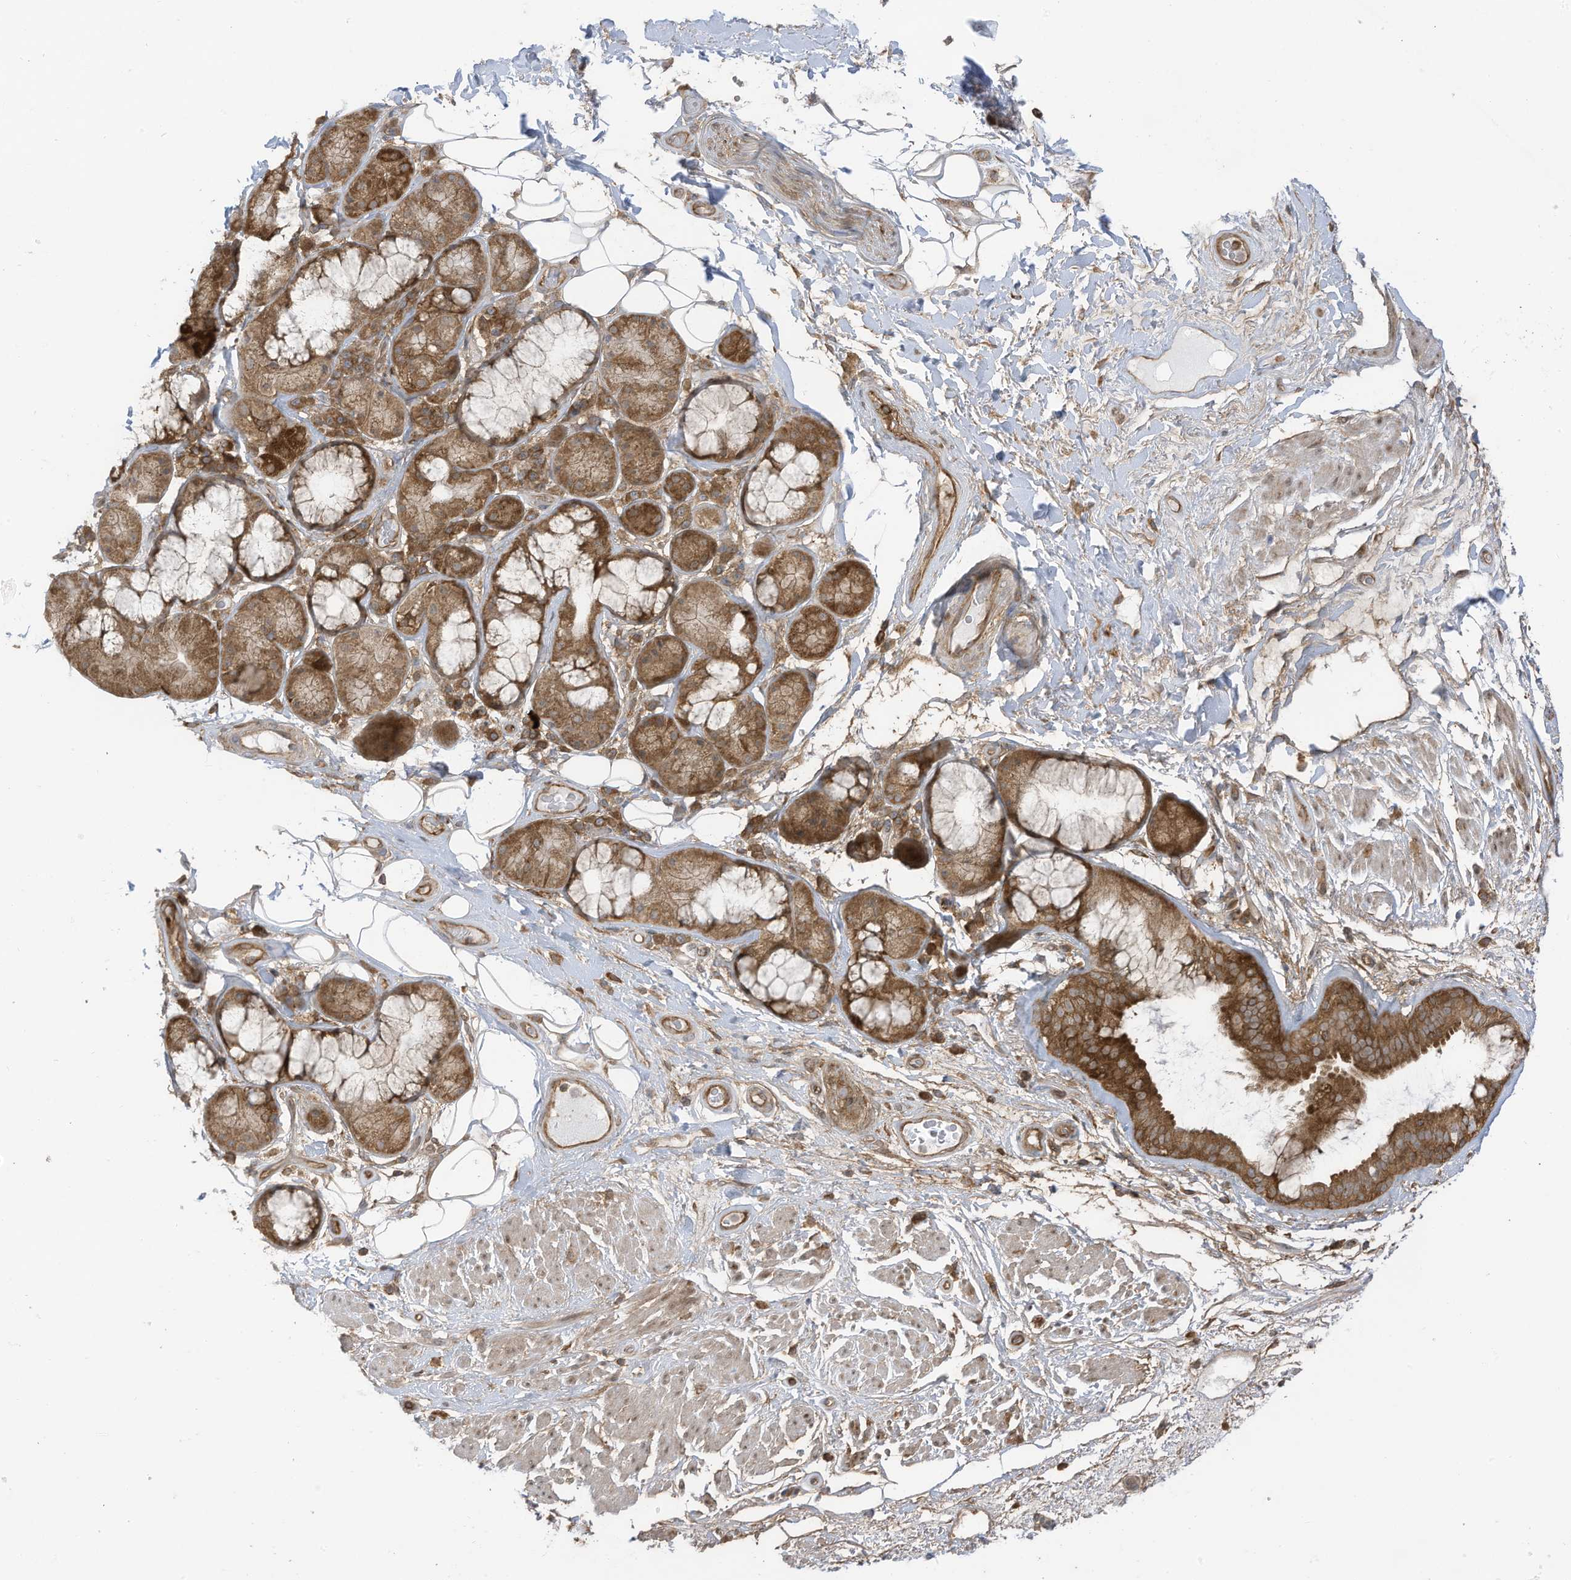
{"staining": {"intensity": "moderate", "quantity": ">75%", "location": "cytoplasmic/membranous"}, "tissue": "bronchus", "cell_type": "Respiratory epithelial cells", "image_type": "normal", "snomed": [{"axis": "morphology", "description": "Normal tissue, NOS"}, {"axis": "morphology", "description": "Squamous cell carcinoma, NOS"}, {"axis": "topography", "description": "Lymph node"}, {"axis": "topography", "description": "Bronchus"}, {"axis": "topography", "description": "Lung"}], "caption": "Immunohistochemical staining of unremarkable human bronchus shows >75% levels of moderate cytoplasmic/membranous protein positivity in about >75% of respiratory epithelial cells.", "gene": "REPS1", "patient": {"sex": "male", "age": 66}}